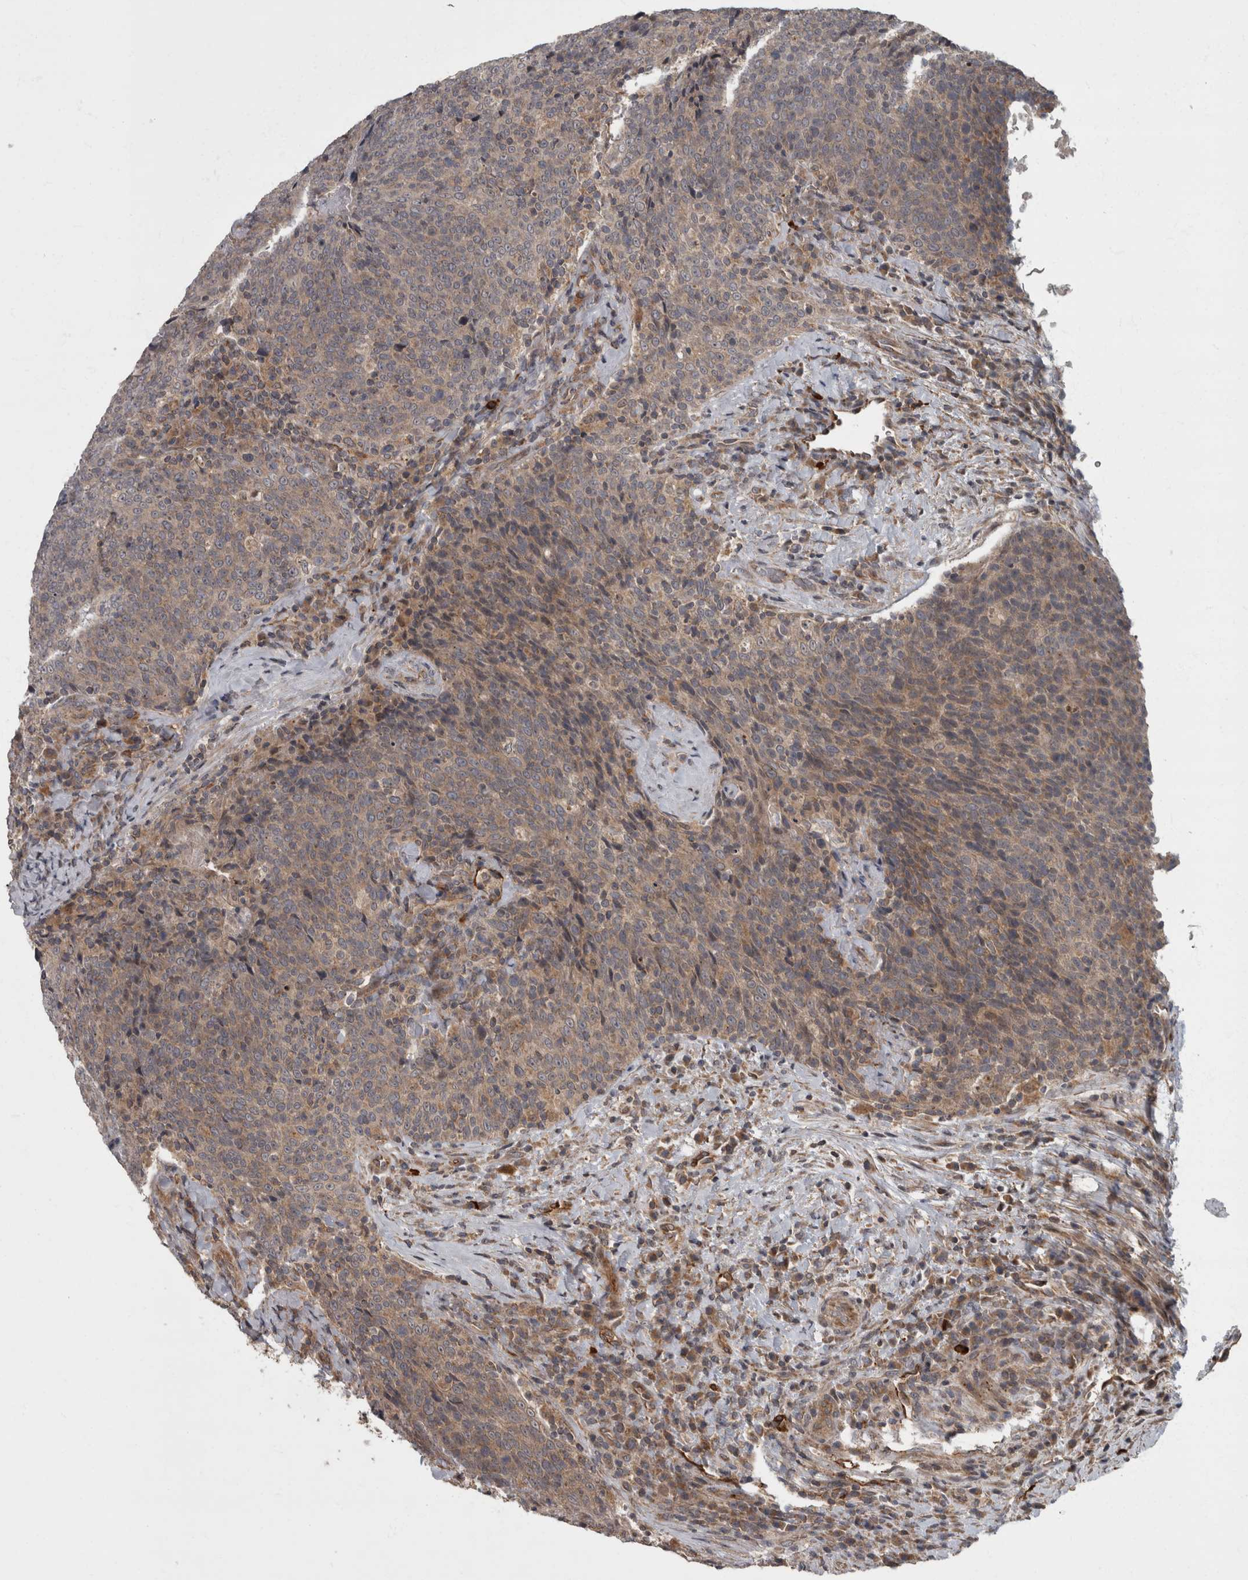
{"staining": {"intensity": "weak", "quantity": "<25%", "location": "cytoplasmic/membranous"}, "tissue": "head and neck cancer", "cell_type": "Tumor cells", "image_type": "cancer", "snomed": [{"axis": "morphology", "description": "Squamous cell carcinoma, NOS"}, {"axis": "morphology", "description": "Squamous cell carcinoma, metastatic, NOS"}, {"axis": "topography", "description": "Lymph node"}, {"axis": "topography", "description": "Head-Neck"}], "caption": "A histopathology image of human metastatic squamous cell carcinoma (head and neck) is negative for staining in tumor cells.", "gene": "VEGFD", "patient": {"sex": "male", "age": 62}}